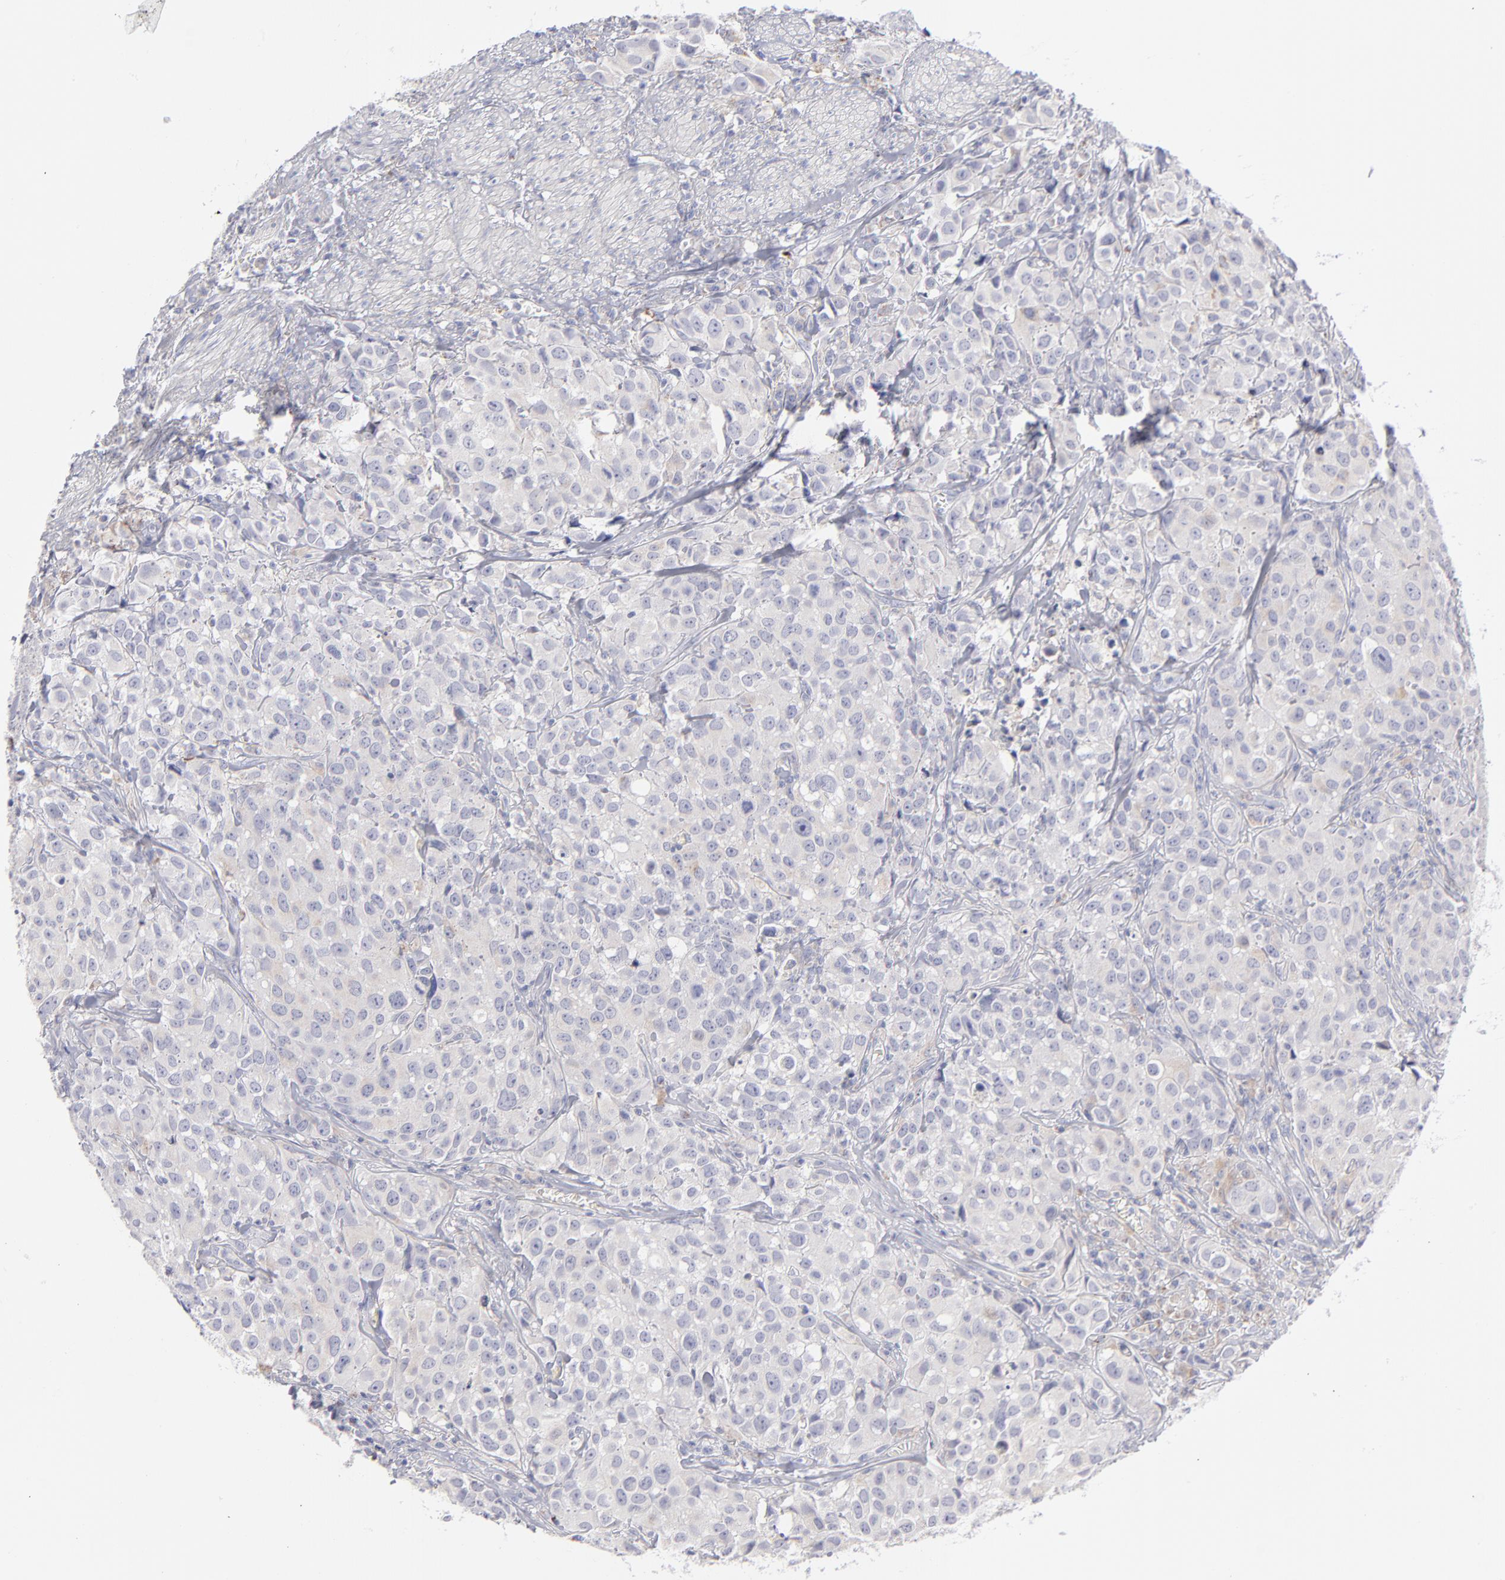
{"staining": {"intensity": "weak", "quantity": "25%-75%", "location": "cytoplasmic/membranous"}, "tissue": "urothelial cancer", "cell_type": "Tumor cells", "image_type": "cancer", "snomed": [{"axis": "morphology", "description": "Urothelial carcinoma, High grade"}, {"axis": "topography", "description": "Urinary bladder"}], "caption": "Immunohistochemical staining of human high-grade urothelial carcinoma displays low levels of weak cytoplasmic/membranous staining in approximately 25%-75% of tumor cells. The protein of interest is shown in brown color, while the nuclei are stained blue.", "gene": "MTHFD2", "patient": {"sex": "female", "age": 75}}